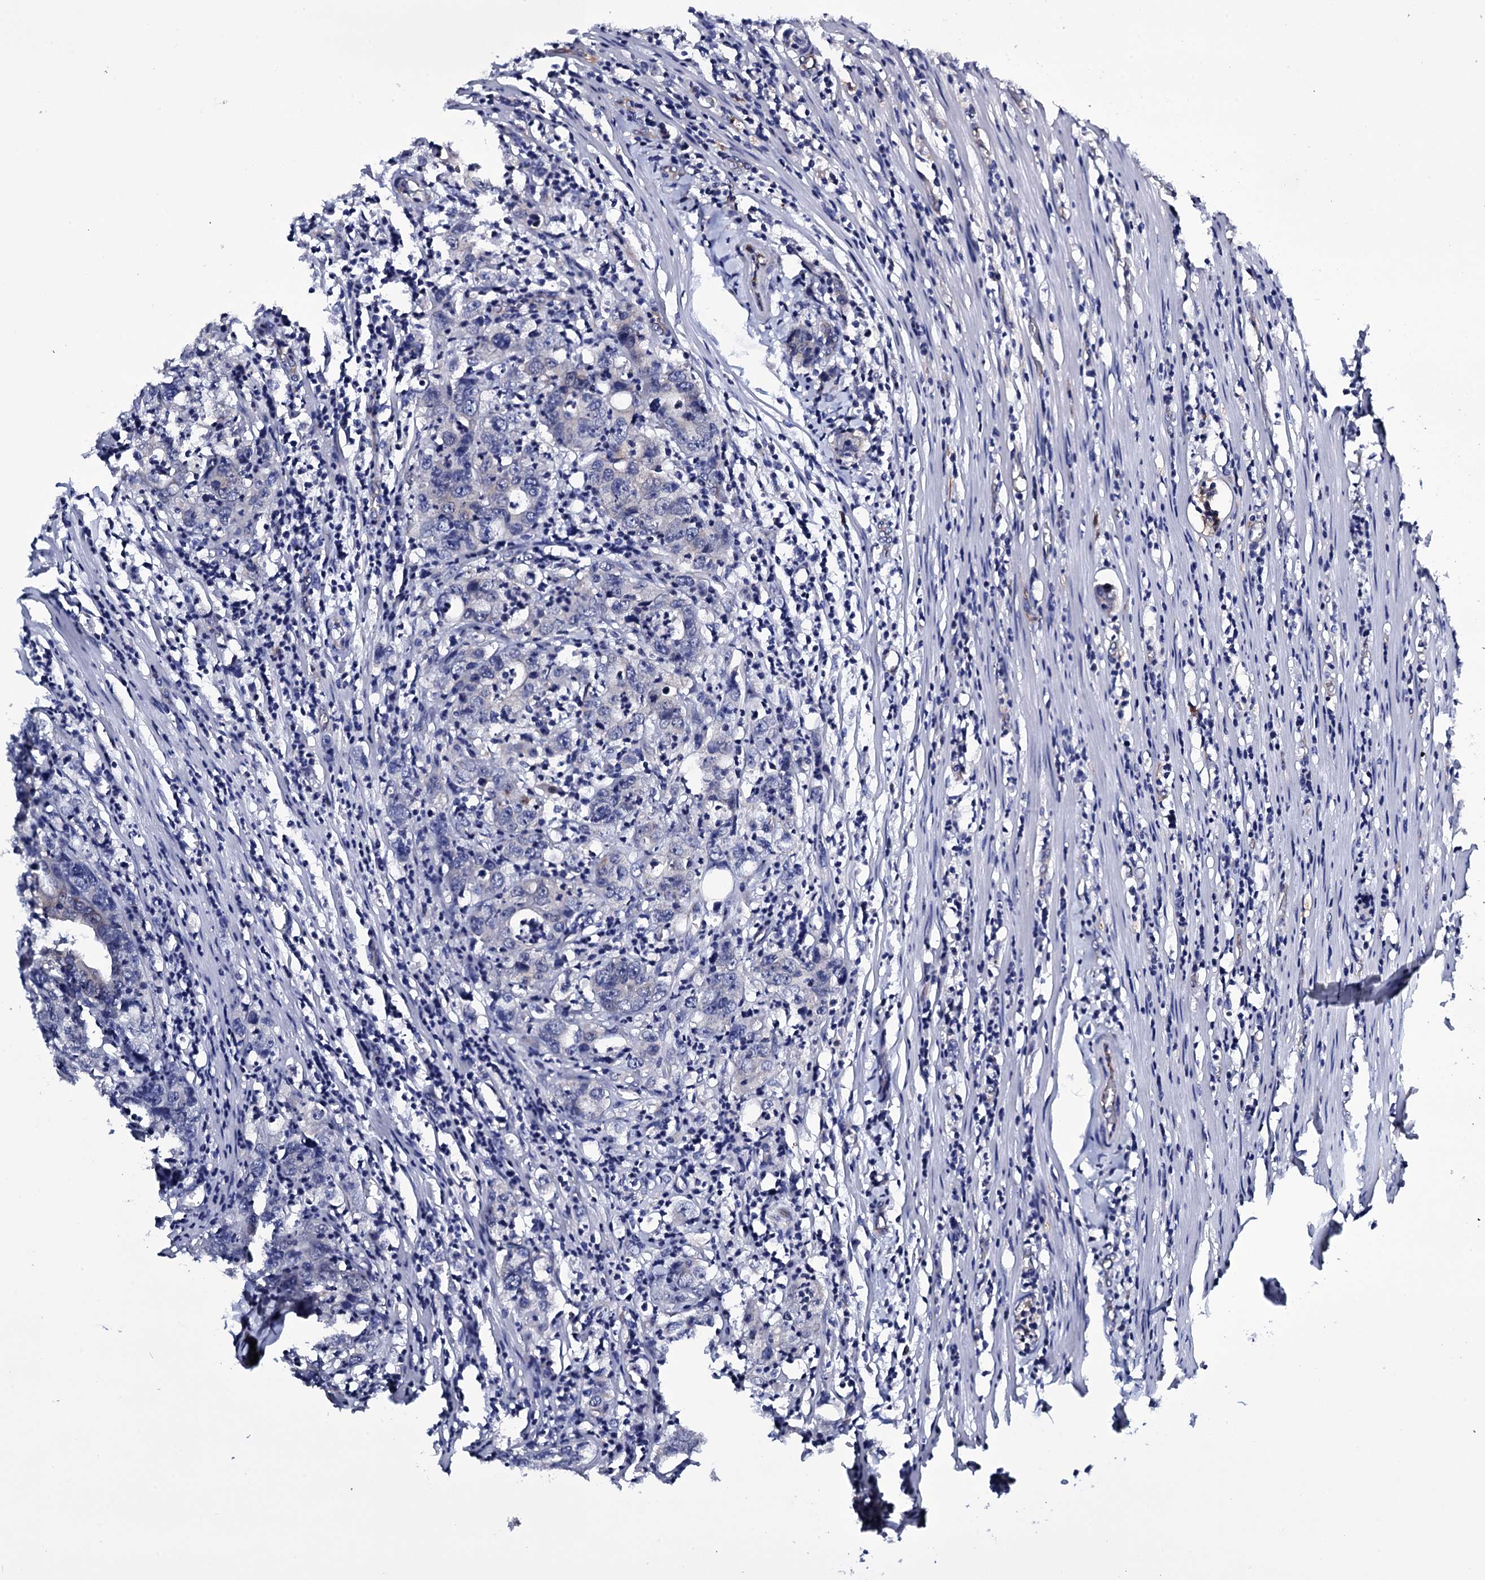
{"staining": {"intensity": "negative", "quantity": "none", "location": "none"}, "tissue": "colorectal cancer", "cell_type": "Tumor cells", "image_type": "cancer", "snomed": [{"axis": "morphology", "description": "Adenocarcinoma, NOS"}, {"axis": "topography", "description": "Colon"}], "caption": "Tumor cells show no significant protein expression in colorectal adenocarcinoma. (Stains: DAB (3,3'-diaminobenzidine) immunohistochemistry (IHC) with hematoxylin counter stain, Microscopy: brightfield microscopy at high magnification).", "gene": "BCL2L14", "patient": {"sex": "female", "age": 75}}